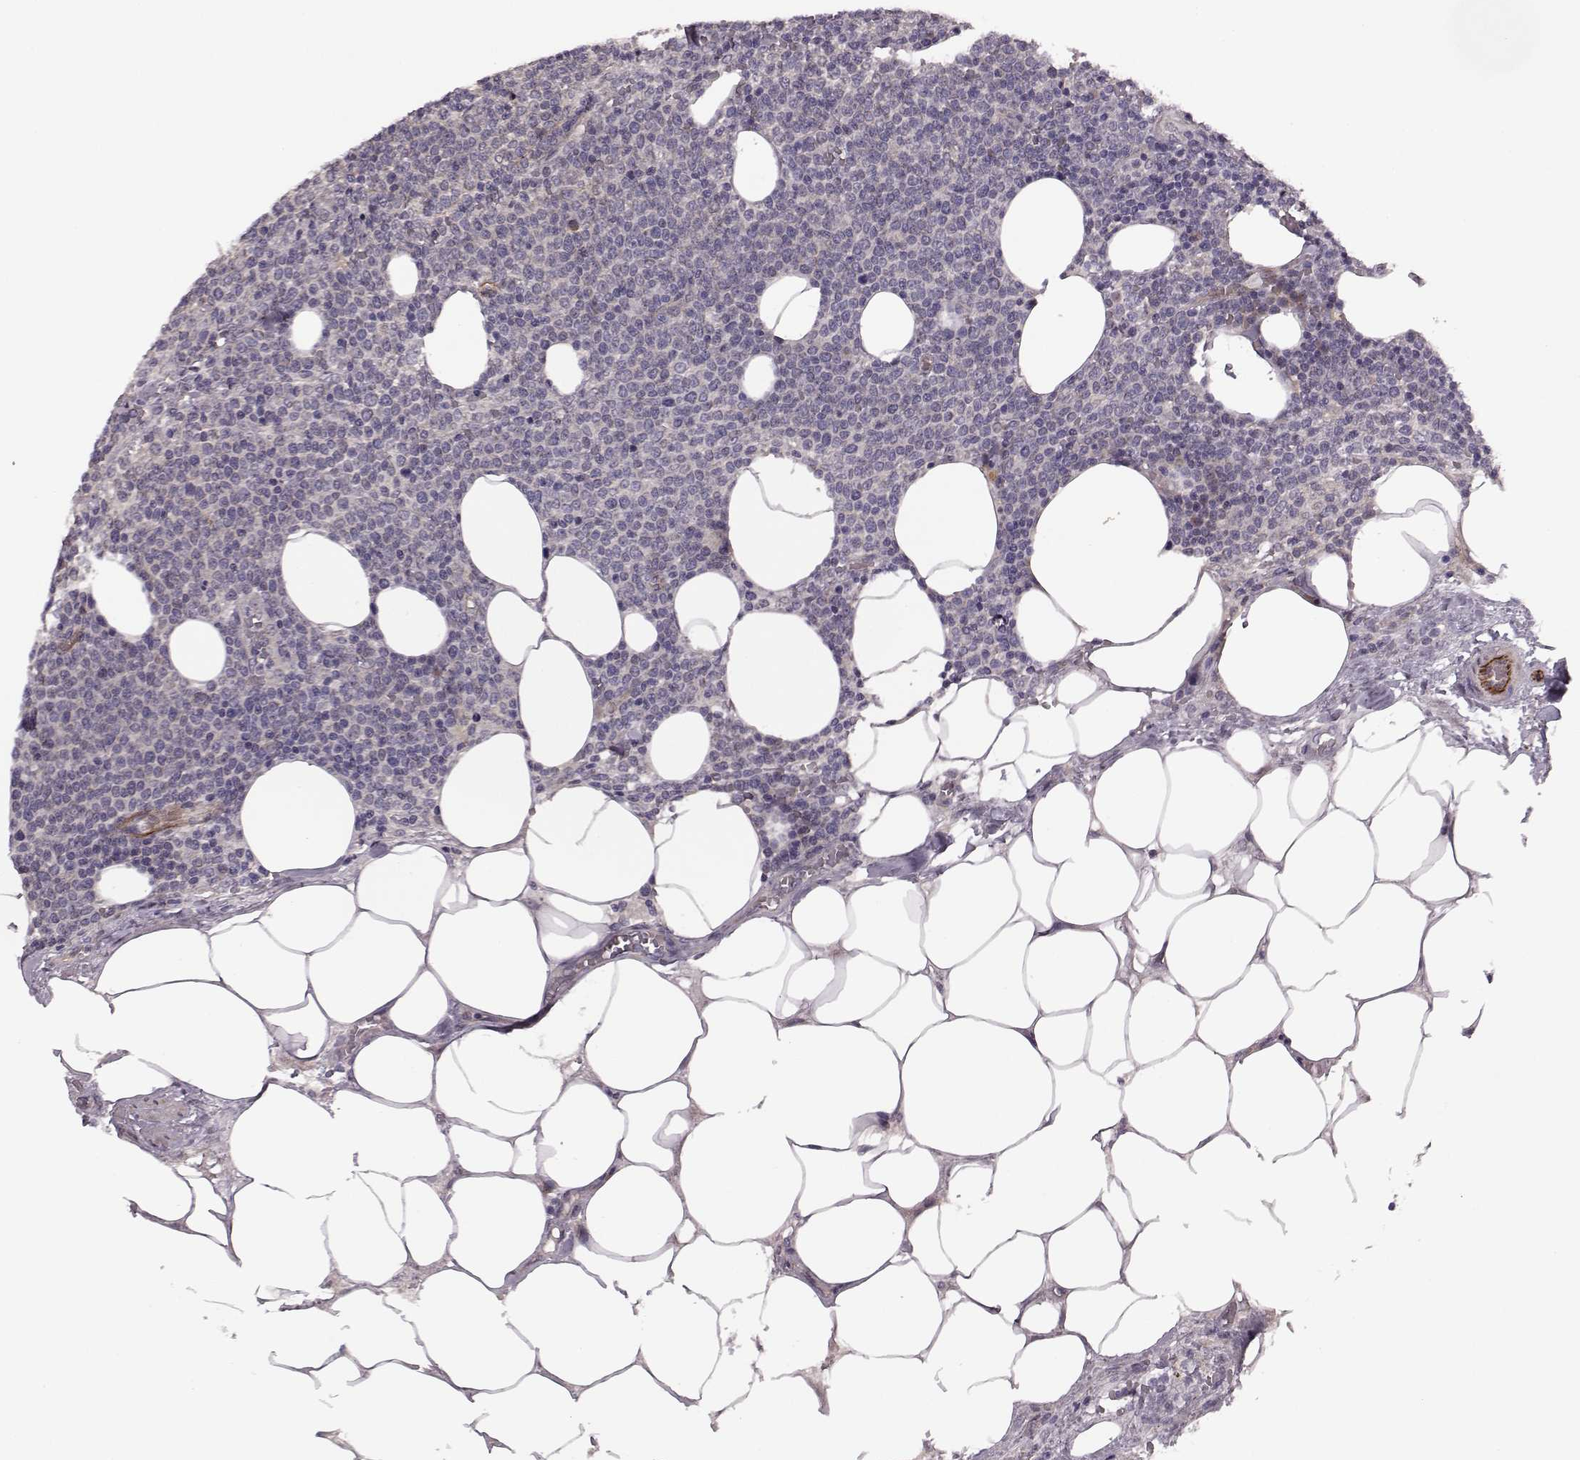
{"staining": {"intensity": "negative", "quantity": "none", "location": "none"}, "tissue": "lymphoma", "cell_type": "Tumor cells", "image_type": "cancer", "snomed": [{"axis": "morphology", "description": "Malignant lymphoma, non-Hodgkin's type, High grade"}, {"axis": "topography", "description": "Lymph node"}], "caption": "Immunohistochemistry of malignant lymphoma, non-Hodgkin's type (high-grade) demonstrates no positivity in tumor cells.", "gene": "SYNPO", "patient": {"sex": "male", "age": 61}}